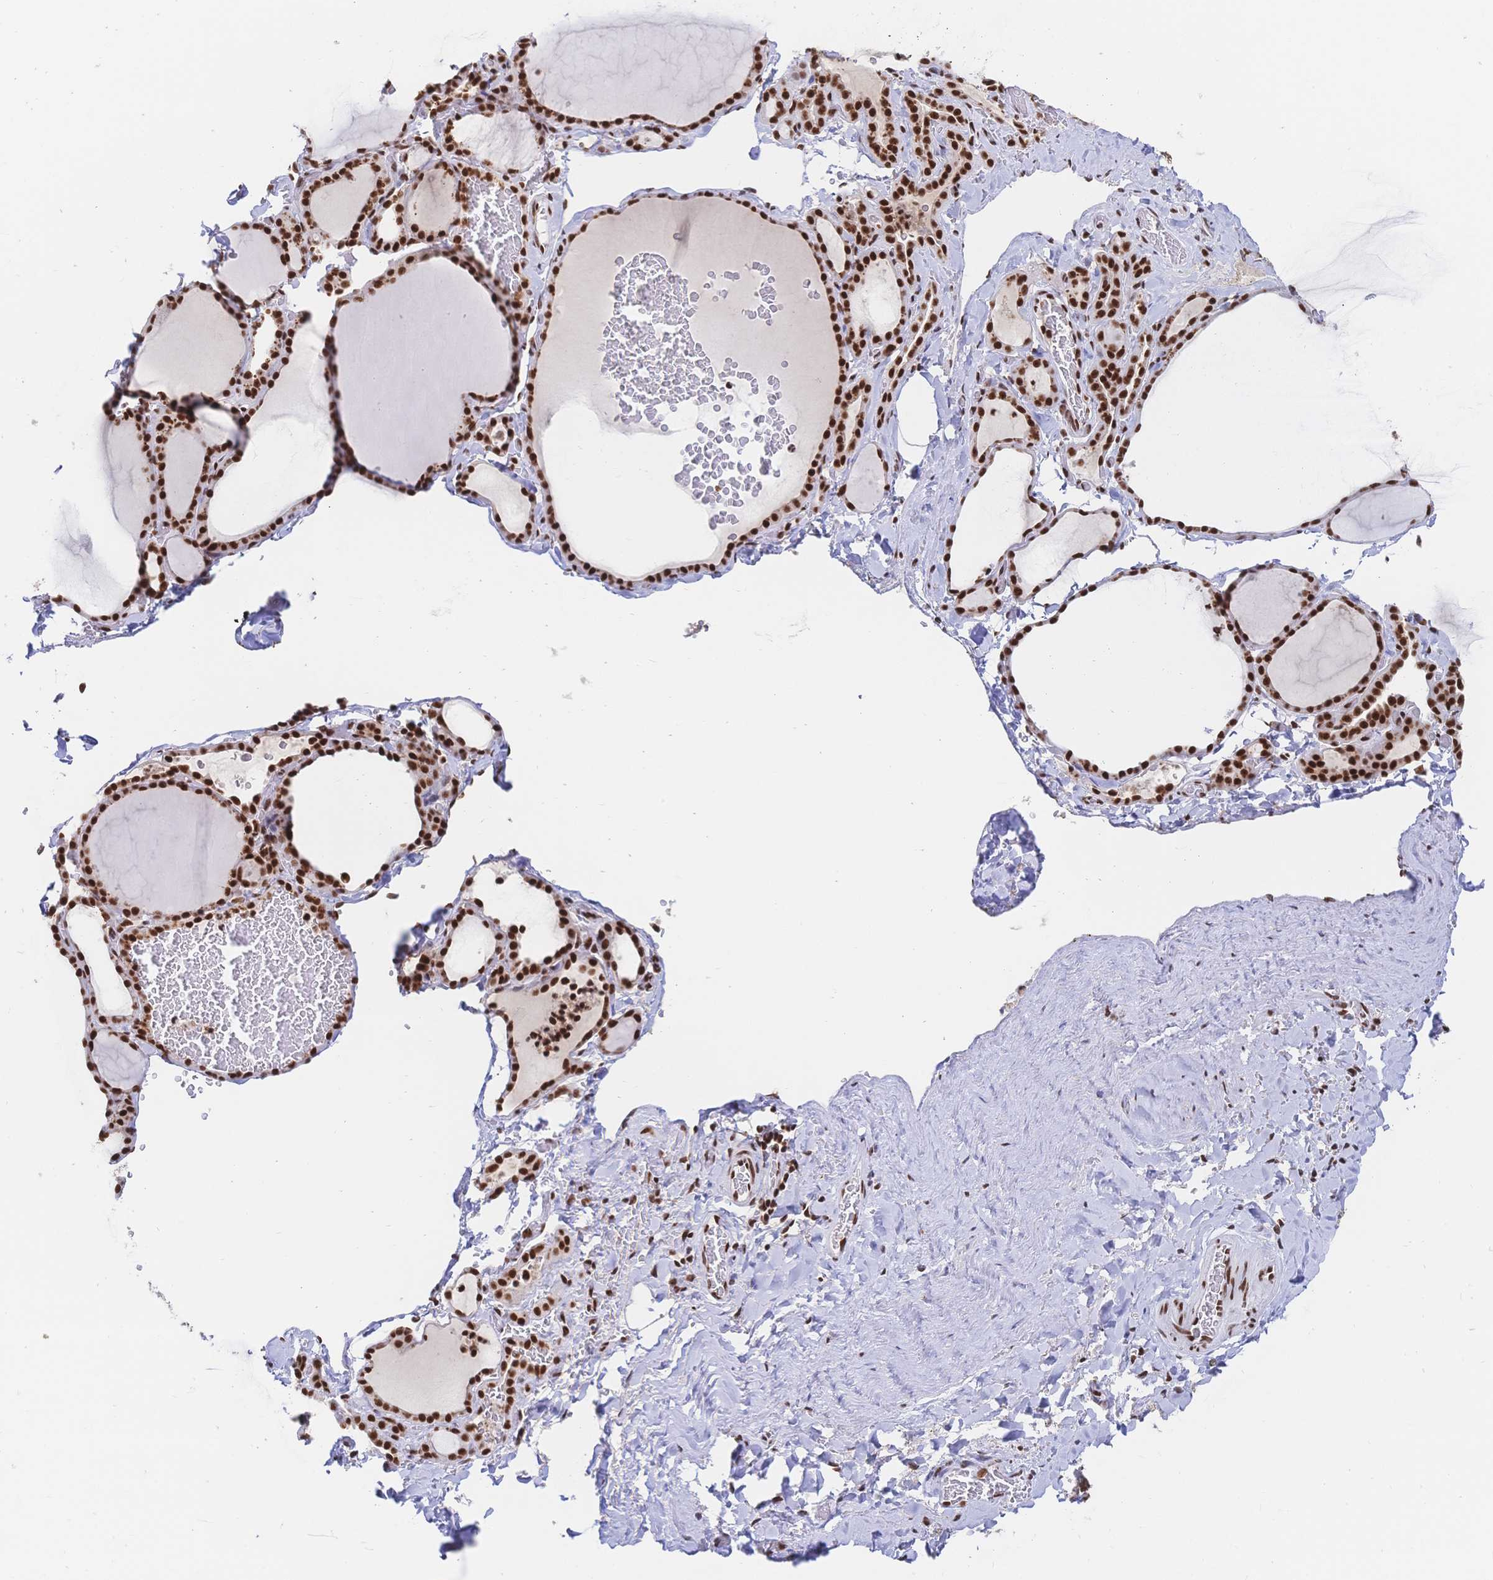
{"staining": {"intensity": "strong", "quantity": ">75%", "location": "nuclear"}, "tissue": "thyroid gland", "cell_type": "Glandular cells", "image_type": "normal", "snomed": [{"axis": "morphology", "description": "Normal tissue, NOS"}, {"axis": "topography", "description": "Thyroid gland"}], "caption": "DAB (3,3'-diaminobenzidine) immunohistochemical staining of unremarkable thyroid gland demonstrates strong nuclear protein positivity in about >75% of glandular cells.", "gene": "SRSF1", "patient": {"sex": "female", "age": 22}}